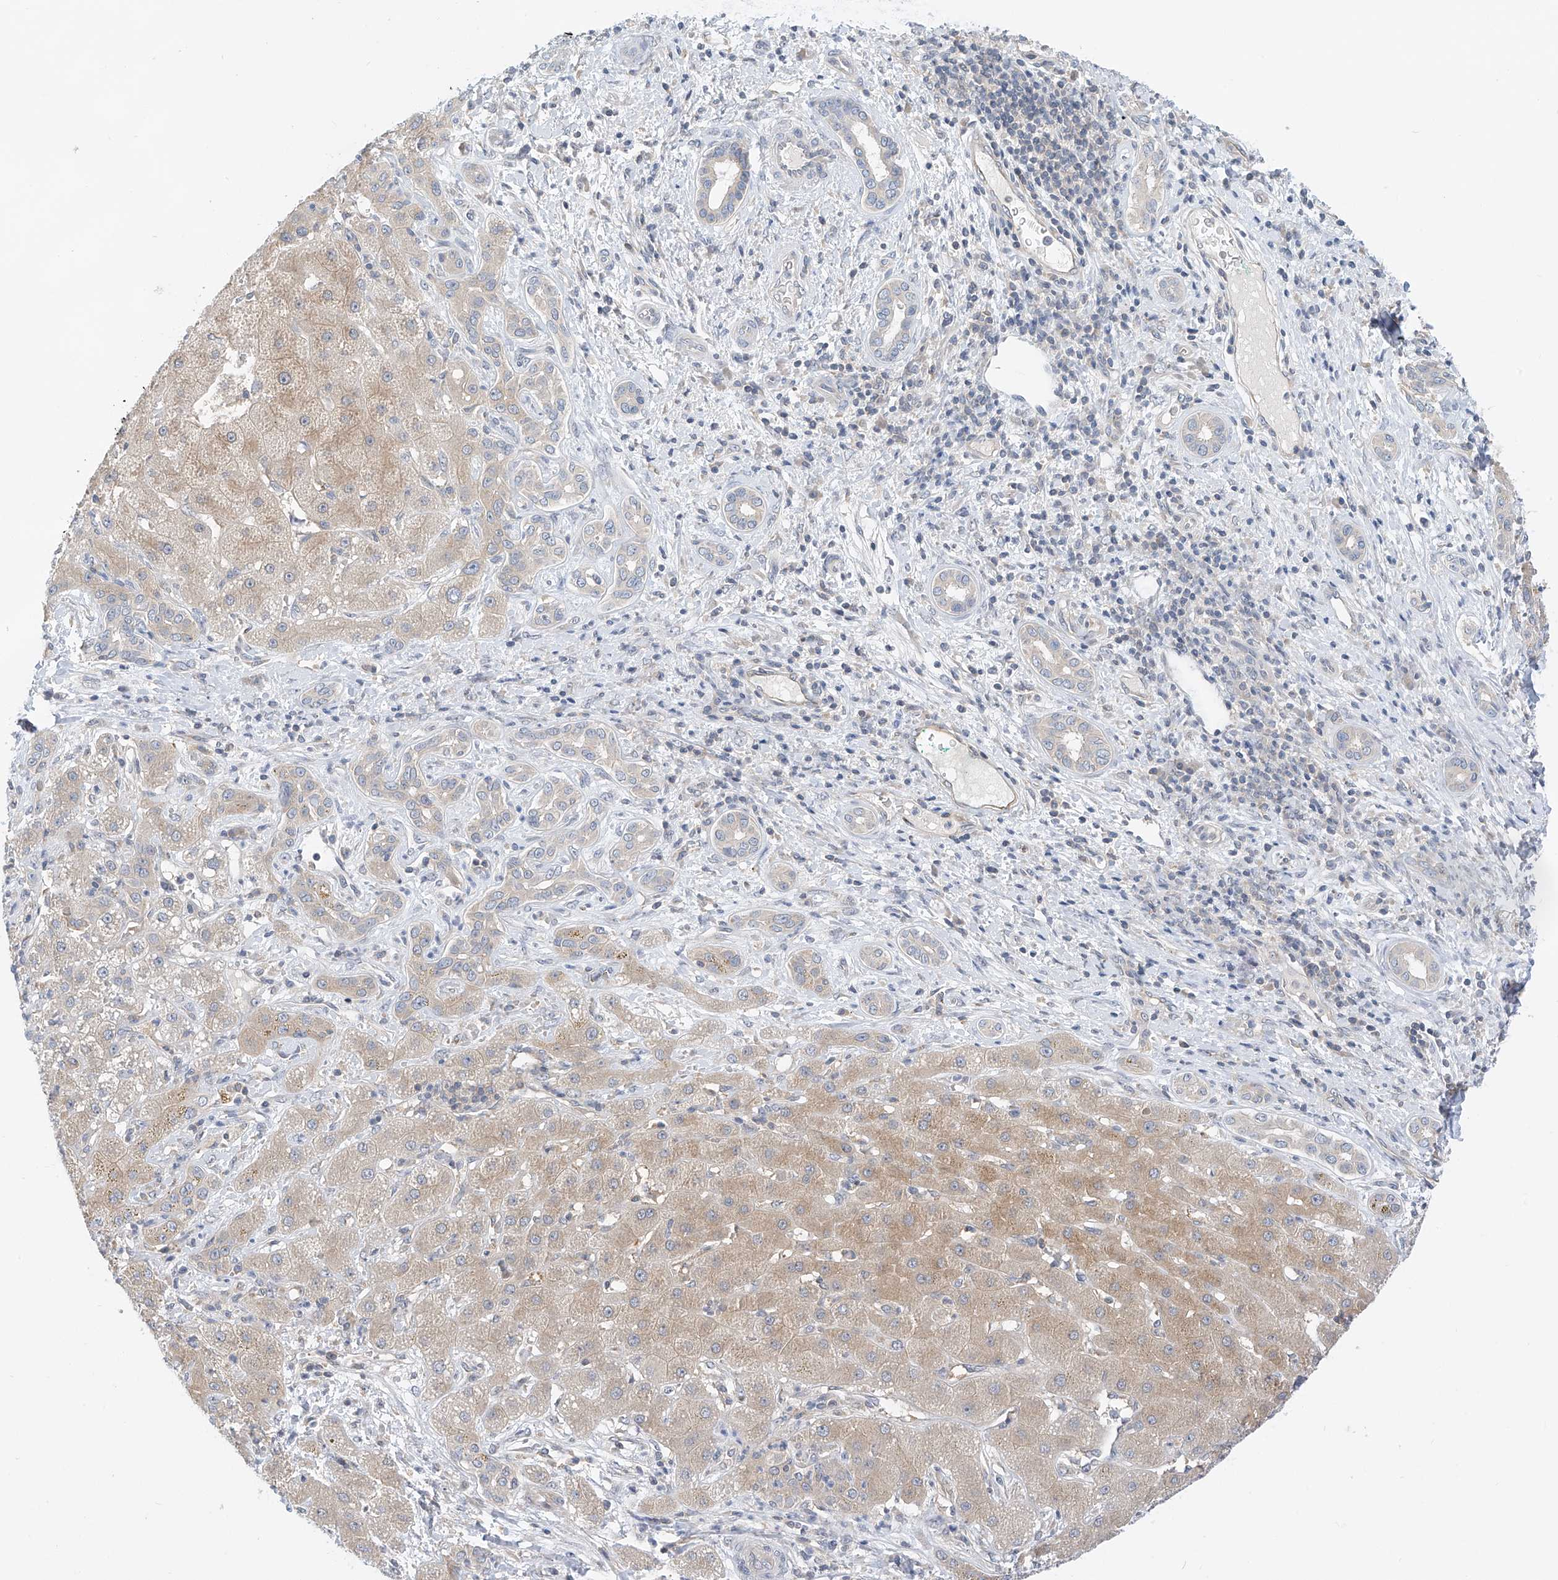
{"staining": {"intensity": "weak", "quantity": "25%-75%", "location": "cytoplasmic/membranous"}, "tissue": "liver cancer", "cell_type": "Tumor cells", "image_type": "cancer", "snomed": [{"axis": "morphology", "description": "Carcinoma, Hepatocellular, NOS"}, {"axis": "topography", "description": "Liver"}], "caption": "A photomicrograph of human liver hepatocellular carcinoma stained for a protein displays weak cytoplasmic/membranous brown staining in tumor cells. The protein of interest is shown in brown color, while the nuclei are stained blue.", "gene": "PPA2", "patient": {"sex": "male", "age": 65}}